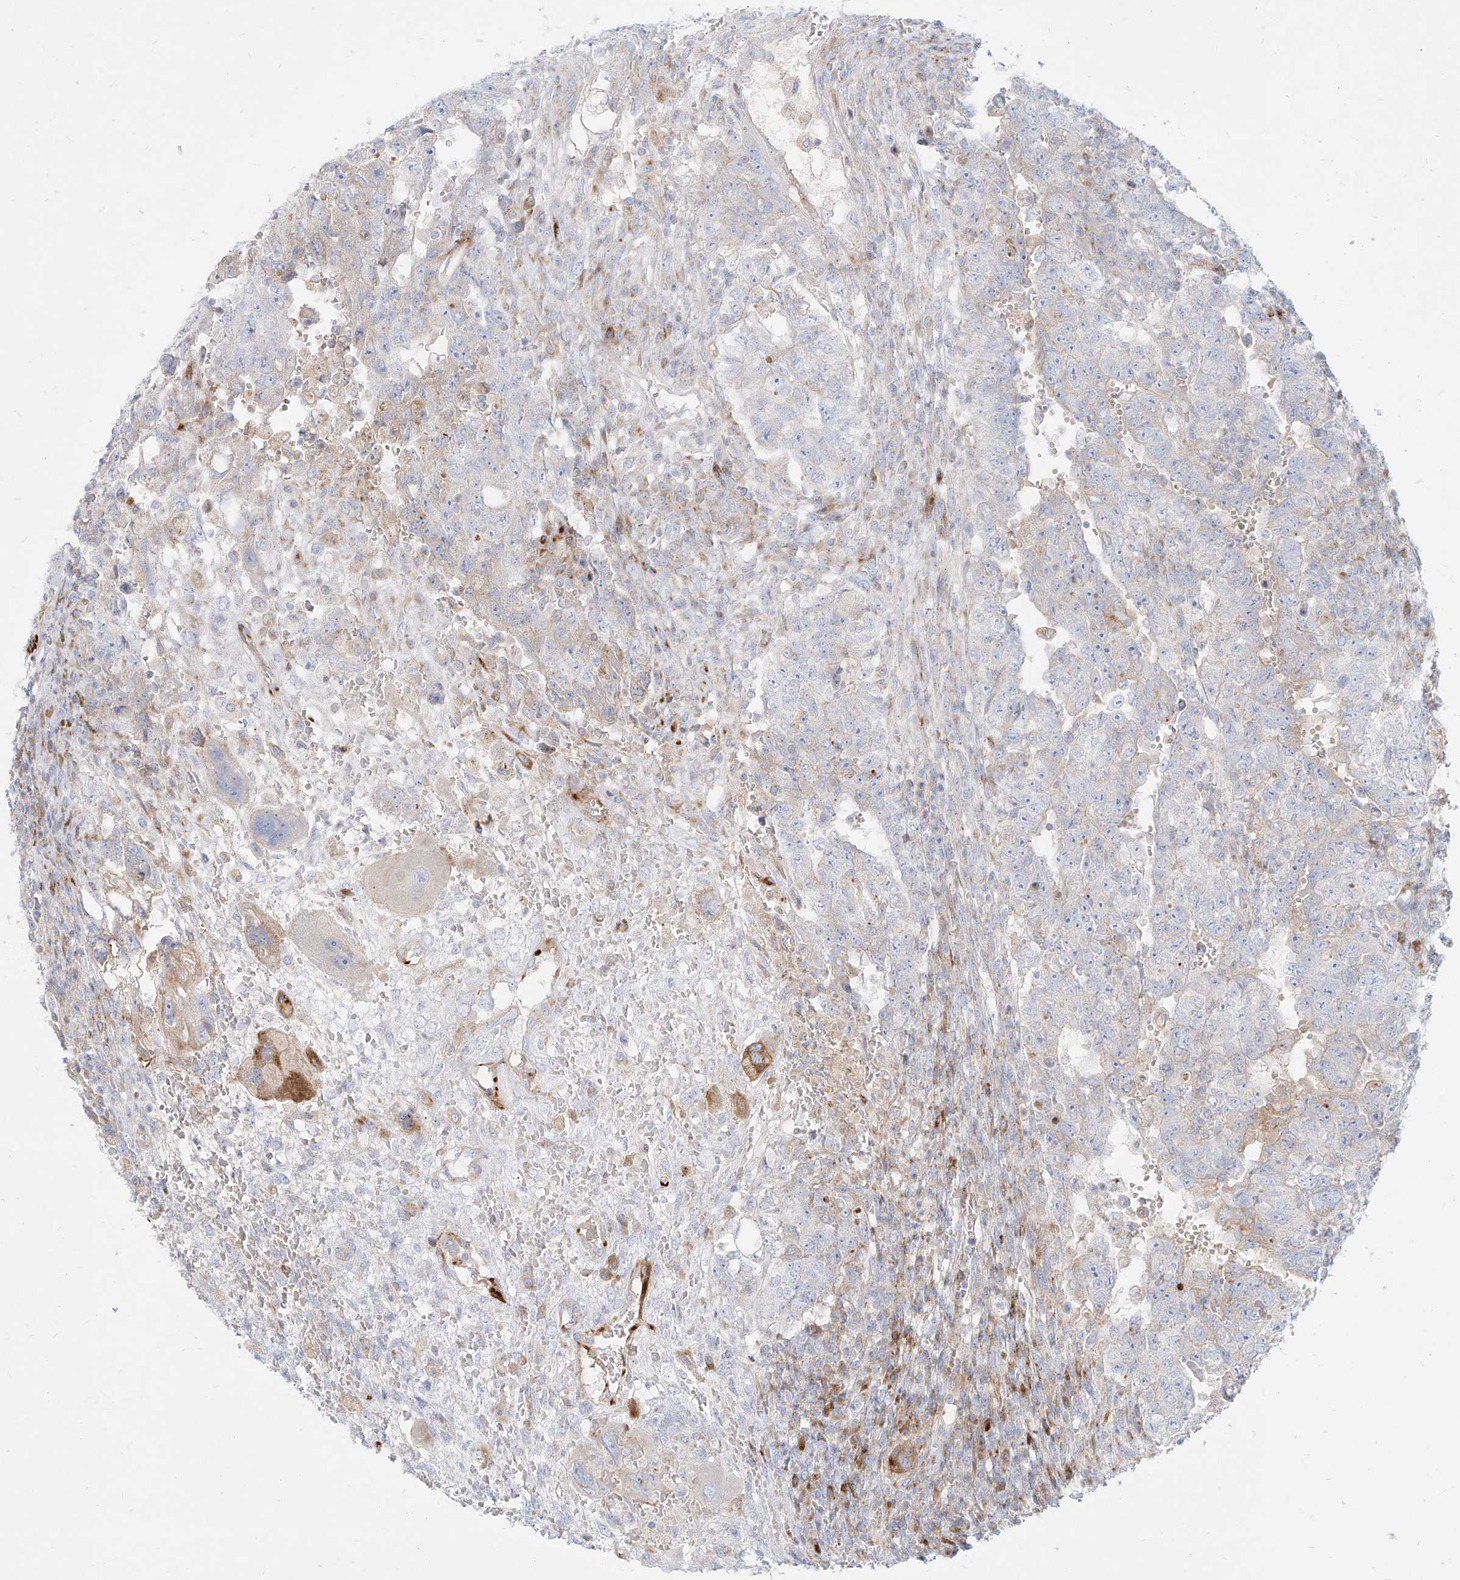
{"staining": {"intensity": "negative", "quantity": "none", "location": "none"}, "tissue": "testis cancer", "cell_type": "Tumor cells", "image_type": "cancer", "snomed": [{"axis": "morphology", "description": "Carcinoma, Embryonal, NOS"}, {"axis": "topography", "description": "Testis"}], "caption": "Testis embryonal carcinoma was stained to show a protein in brown. There is no significant positivity in tumor cells.", "gene": "MTX2", "patient": {"sex": "male", "age": 26}}